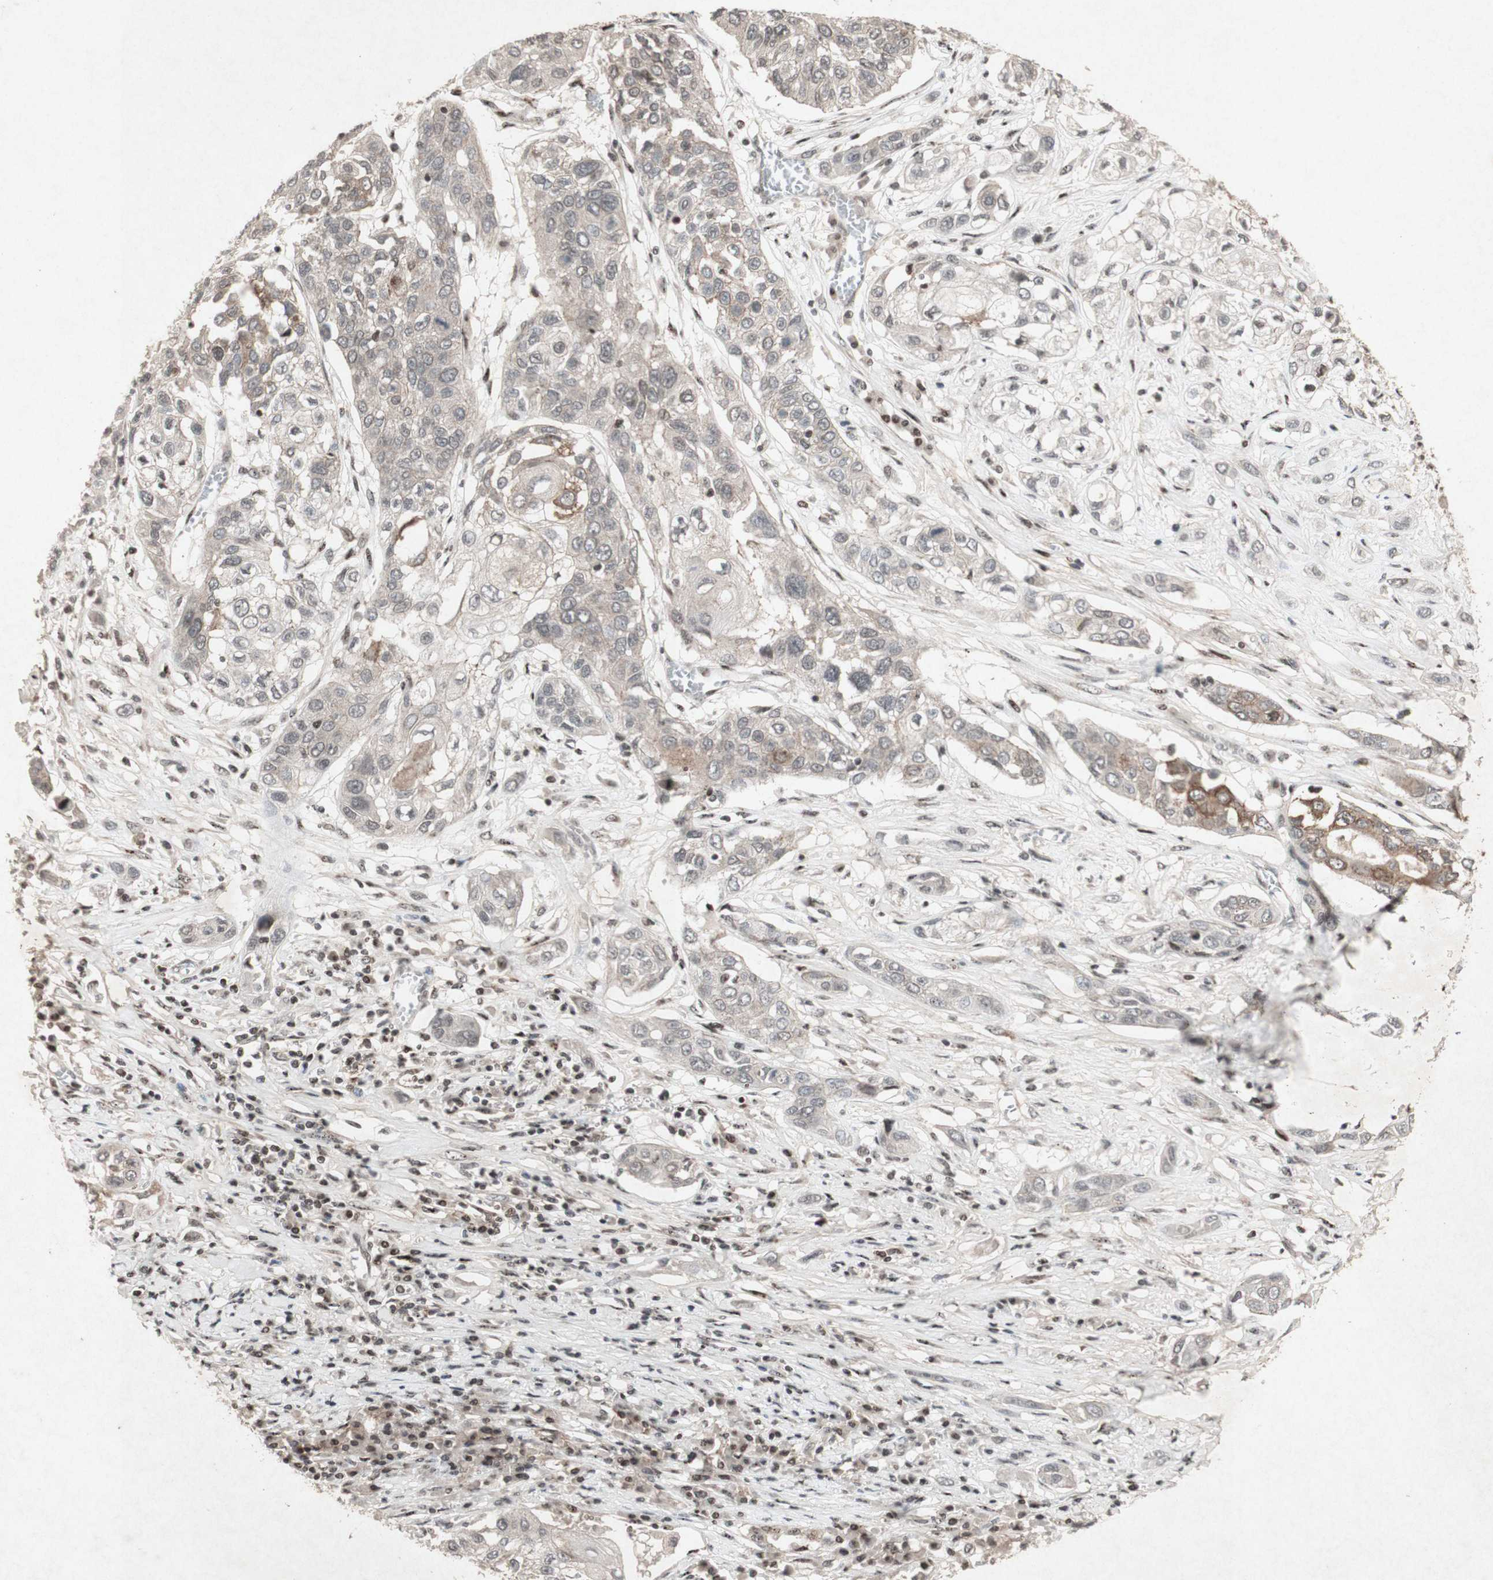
{"staining": {"intensity": "weak", "quantity": ">75%", "location": "cytoplasmic/membranous"}, "tissue": "lung cancer", "cell_type": "Tumor cells", "image_type": "cancer", "snomed": [{"axis": "morphology", "description": "Squamous cell carcinoma, NOS"}, {"axis": "topography", "description": "Lung"}], "caption": "IHC of squamous cell carcinoma (lung) shows low levels of weak cytoplasmic/membranous expression in about >75% of tumor cells.", "gene": "PLXNA1", "patient": {"sex": "male", "age": 71}}